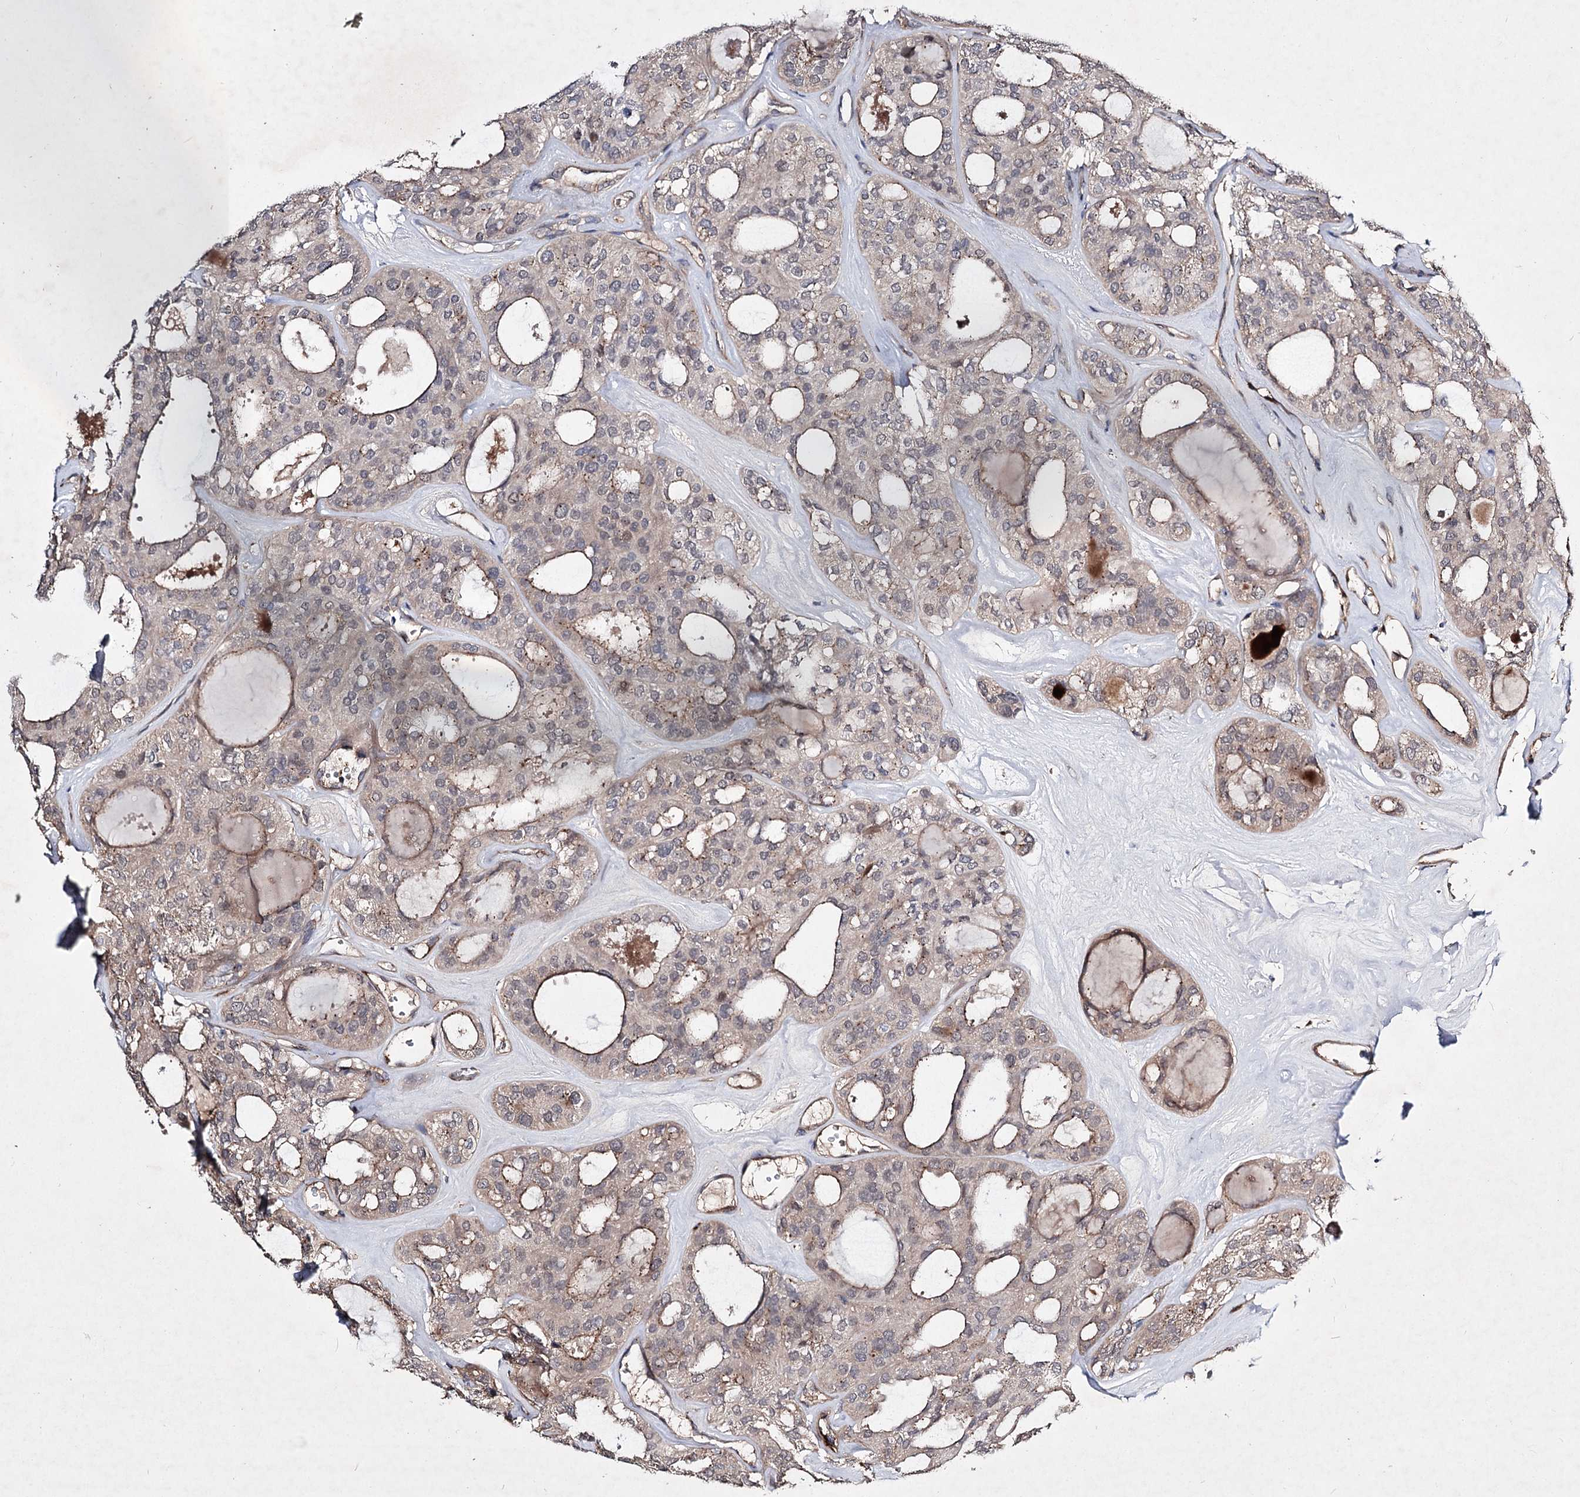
{"staining": {"intensity": "weak", "quantity": "25%-75%", "location": "cytoplasmic/membranous,nuclear"}, "tissue": "thyroid cancer", "cell_type": "Tumor cells", "image_type": "cancer", "snomed": [{"axis": "morphology", "description": "Follicular adenoma carcinoma, NOS"}, {"axis": "topography", "description": "Thyroid gland"}], "caption": "Immunohistochemistry of thyroid cancer demonstrates low levels of weak cytoplasmic/membranous and nuclear staining in about 25%-75% of tumor cells.", "gene": "MINDY3", "patient": {"sex": "male", "age": 75}}